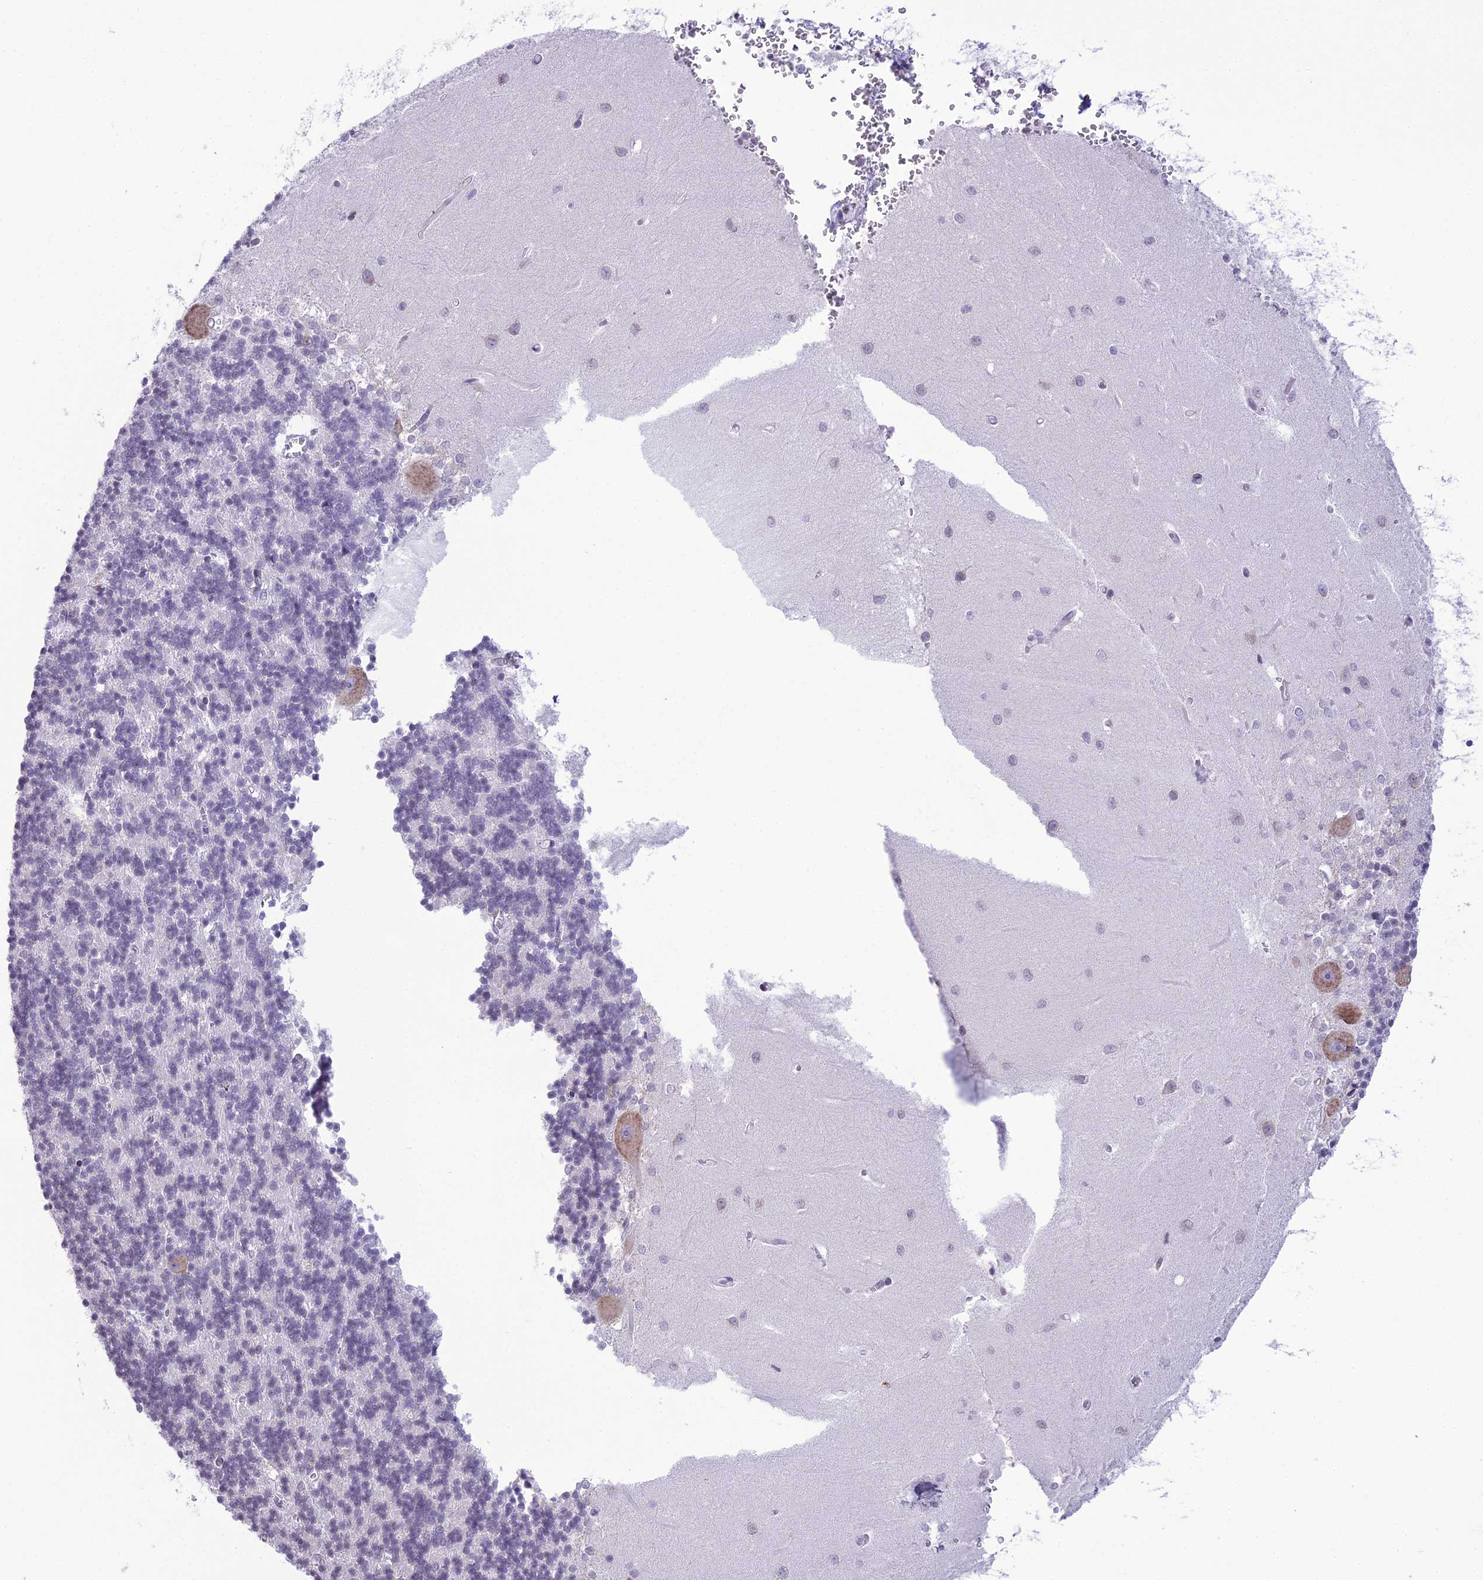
{"staining": {"intensity": "negative", "quantity": "none", "location": "none"}, "tissue": "cerebellum", "cell_type": "Cells in granular layer", "image_type": "normal", "snomed": [{"axis": "morphology", "description": "Normal tissue, NOS"}, {"axis": "topography", "description": "Cerebellum"}], "caption": "An immunohistochemistry photomicrograph of normal cerebellum is shown. There is no staining in cells in granular layer of cerebellum.", "gene": "RPS26", "patient": {"sex": "male", "age": 37}}